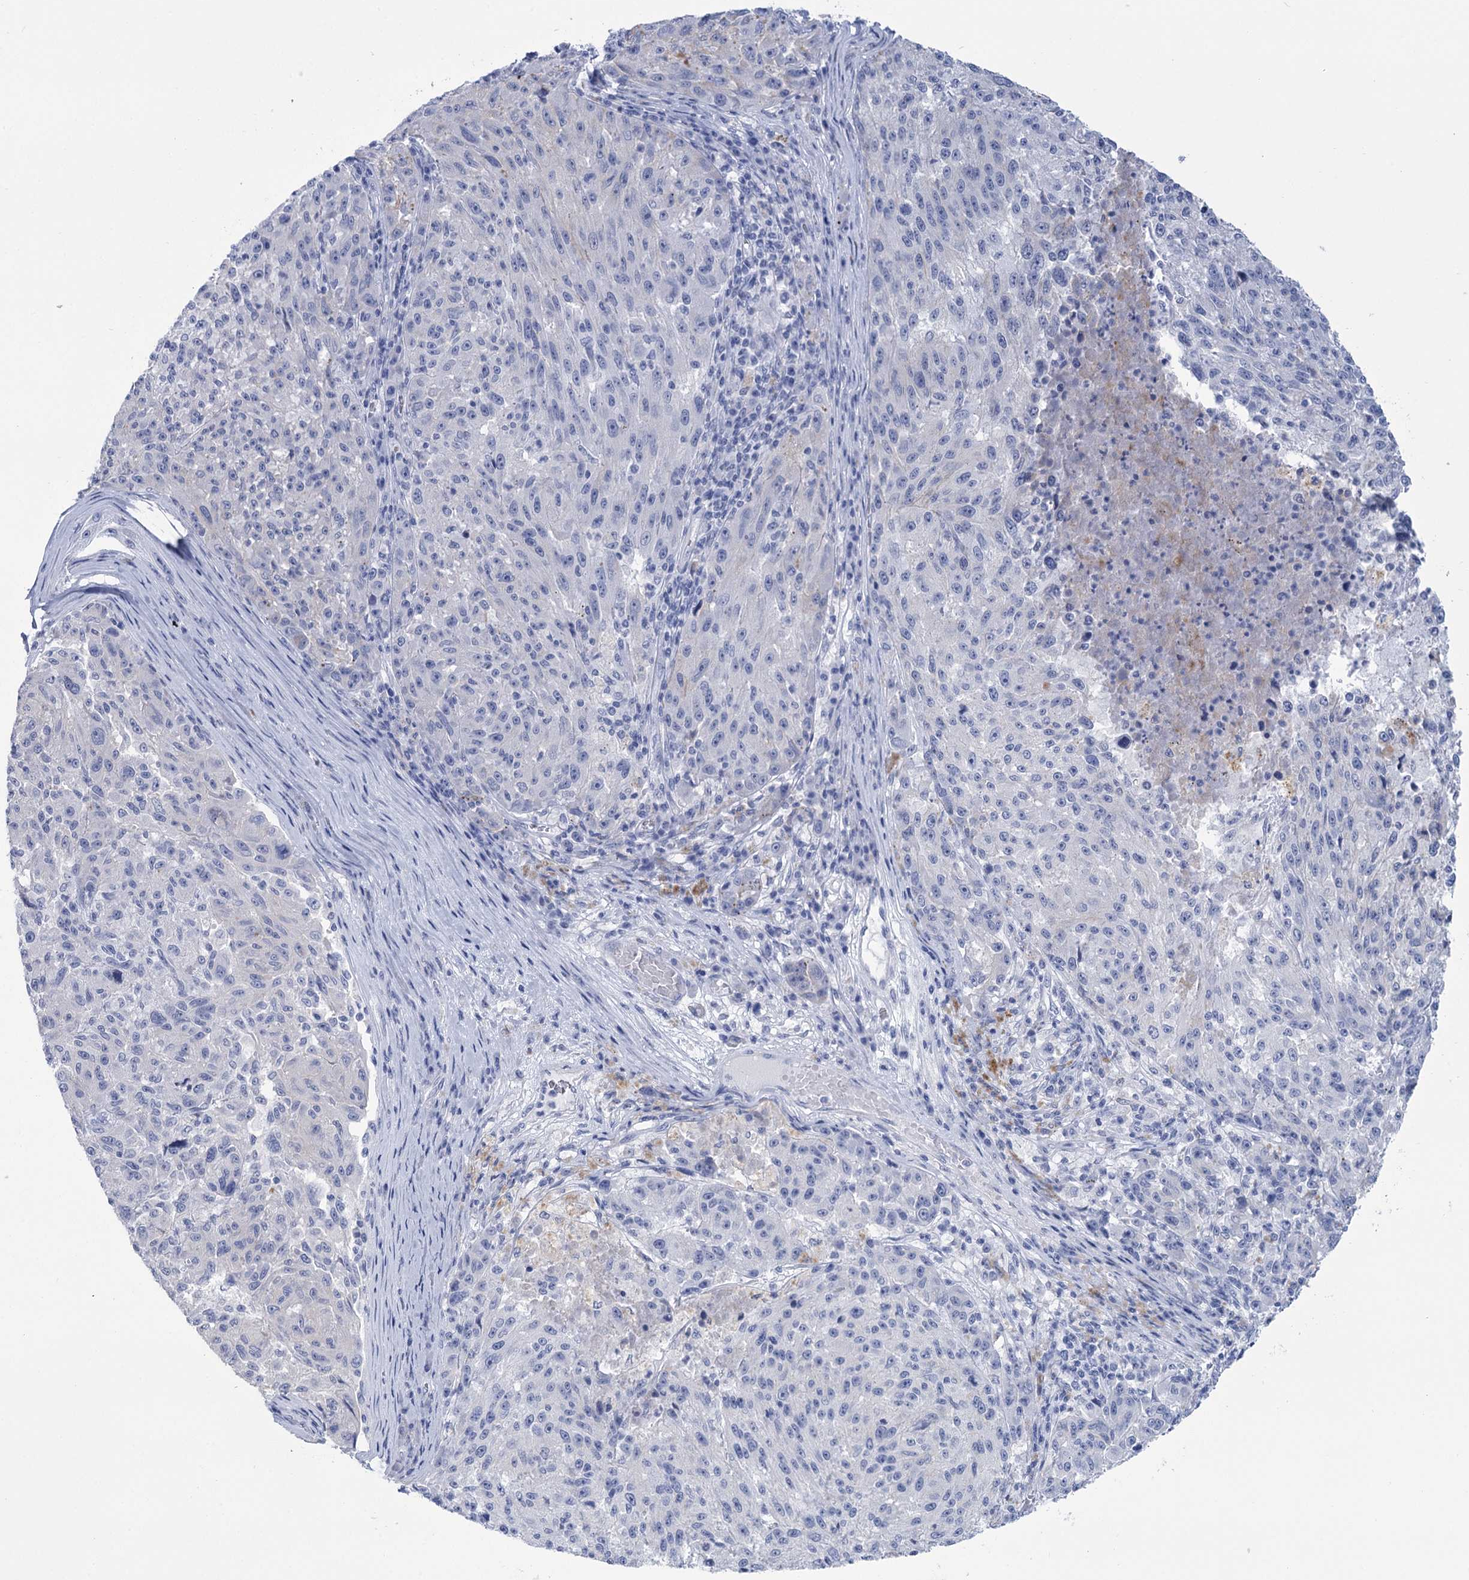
{"staining": {"intensity": "negative", "quantity": "none", "location": "none"}, "tissue": "melanoma", "cell_type": "Tumor cells", "image_type": "cancer", "snomed": [{"axis": "morphology", "description": "Malignant melanoma, NOS"}, {"axis": "topography", "description": "Skin"}], "caption": "This image is of melanoma stained with IHC to label a protein in brown with the nuclei are counter-stained blue. There is no expression in tumor cells.", "gene": "PBLD", "patient": {"sex": "male", "age": 53}}